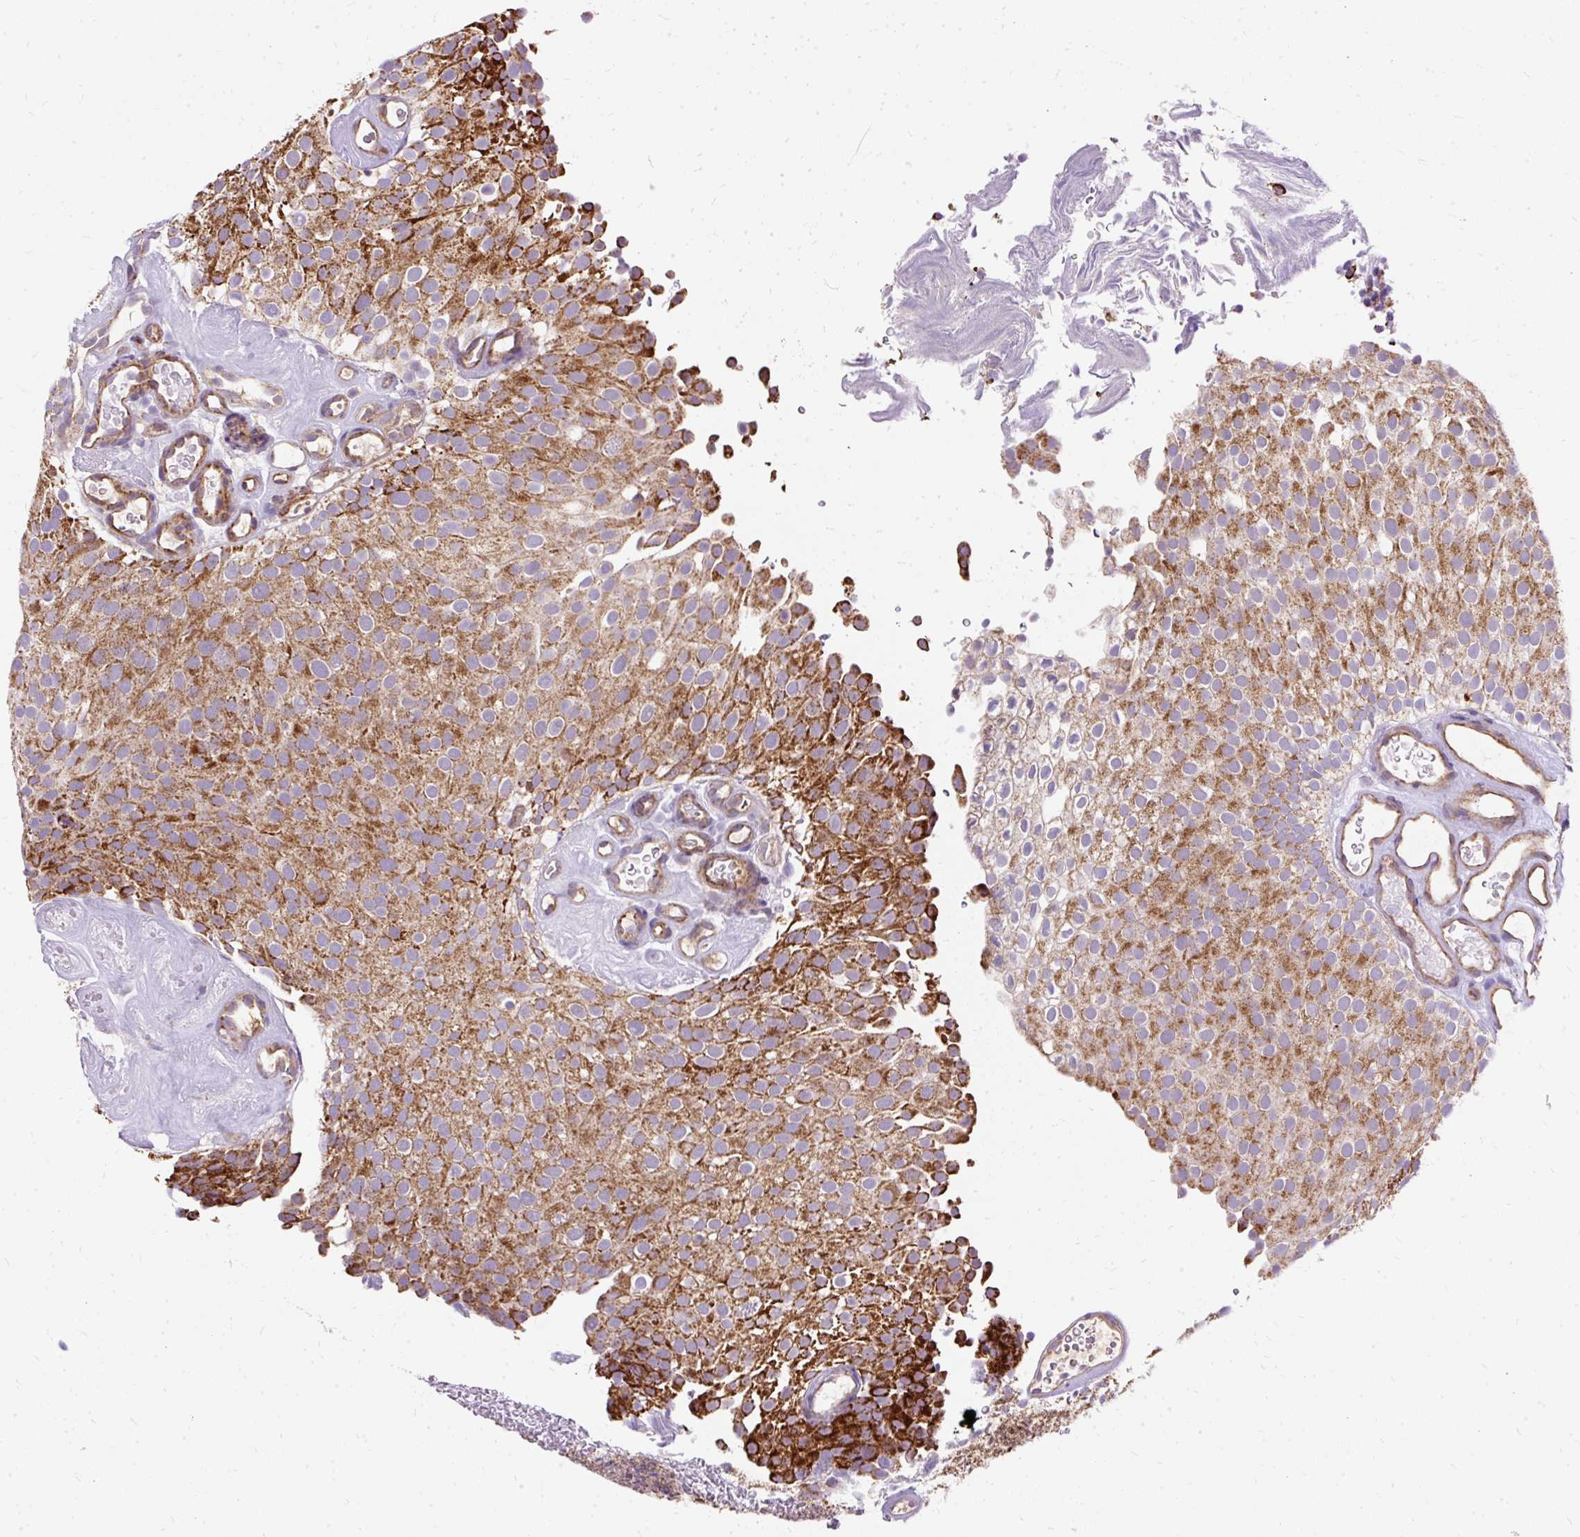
{"staining": {"intensity": "strong", "quantity": ">75%", "location": "cytoplasmic/membranous"}, "tissue": "urothelial cancer", "cell_type": "Tumor cells", "image_type": "cancer", "snomed": [{"axis": "morphology", "description": "Urothelial carcinoma, Low grade"}, {"axis": "topography", "description": "Urinary bladder"}], "caption": "The histopathology image shows a brown stain indicating the presence of a protein in the cytoplasmic/membranous of tumor cells in urothelial cancer.", "gene": "CEP290", "patient": {"sex": "male", "age": 78}}